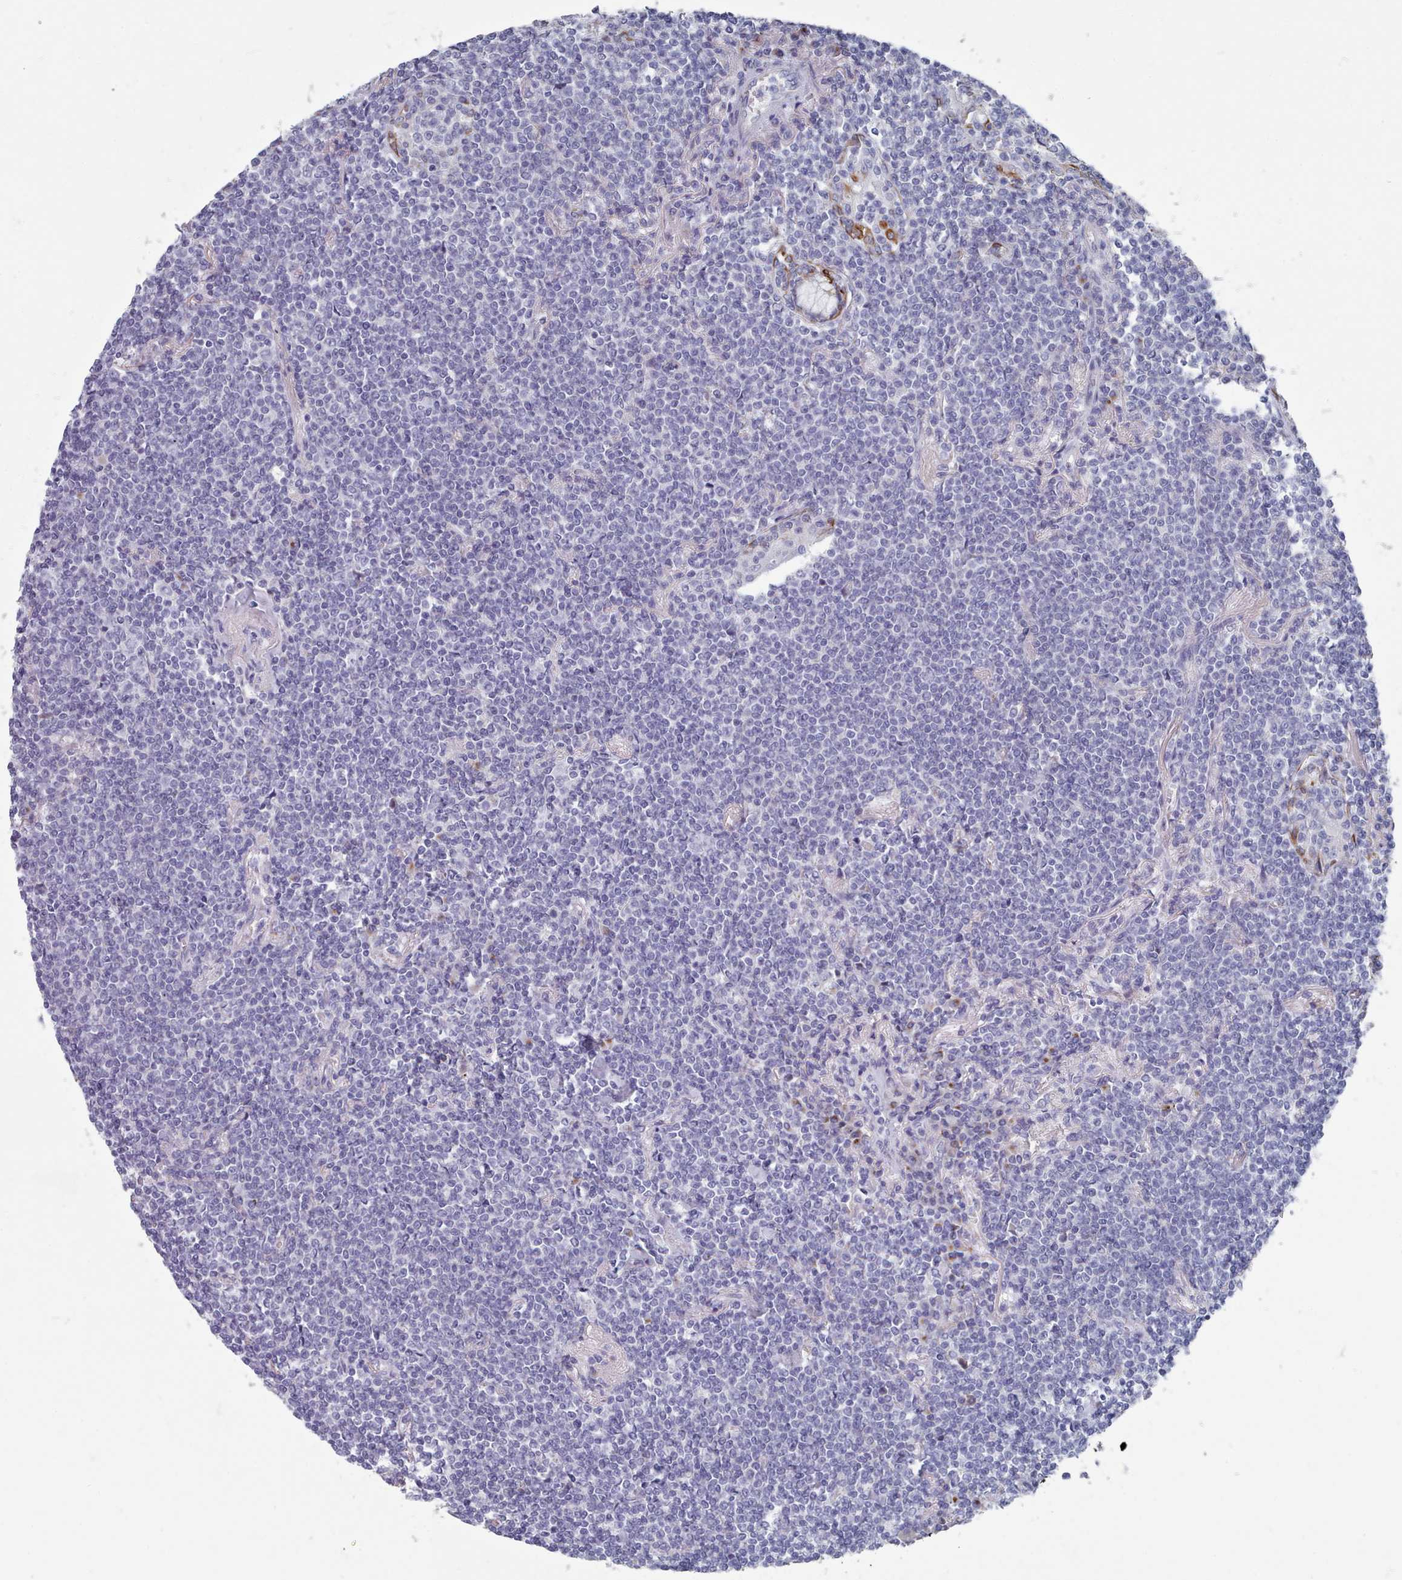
{"staining": {"intensity": "negative", "quantity": "none", "location": "none"}, "tissue": "lymphoma", "cell_type": "Tumor cells", "image_type": "cancer", "snomed": [{"axis": "morphology", "description": "Malignant lymphoma, non-Hodgkin's type, Low grade"}, {"axis": "topography", "description": "Lung"}], "caption": "Tumor cells show no significant positivity in lymphoma.", "gene": "PDE4C", "patient": {"sex": "female", "age": 71}}